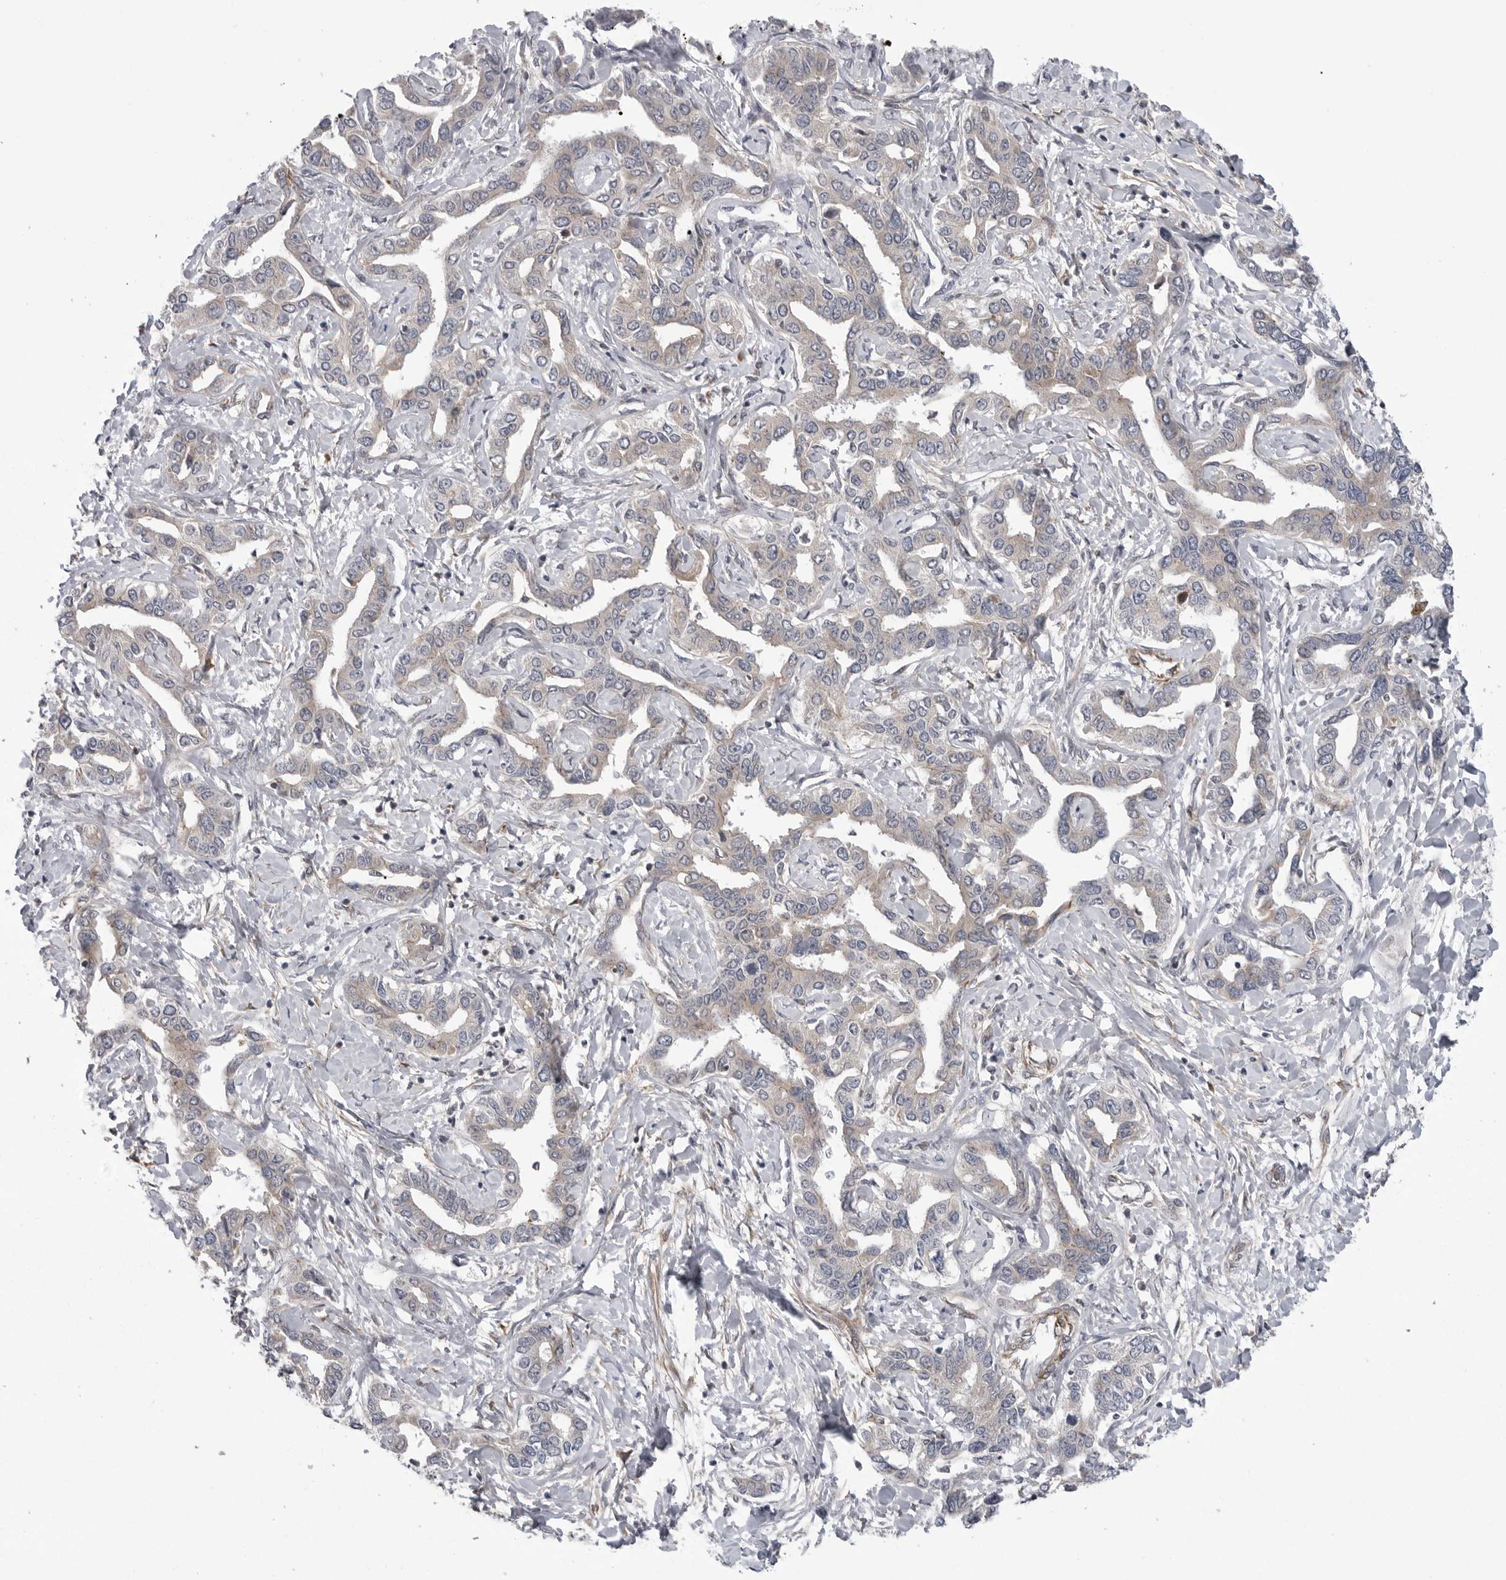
{"staining": {"intensity": "negative", "quantity": "none", "location": "none"}, "tissue": "liver cancer", "cell_type": "Tumor cells", "image_type": "cancer", "snomed": [{"axis": "morphology", "description": "Cholangiocarcinoma"}, {"axis": "topography", "description": "Liver"}], "caption": "An image of human liver cancer is negative for staining in tumor cells.", "gene": "SCP2", "patient": {"sex": "male", "age": 59}}